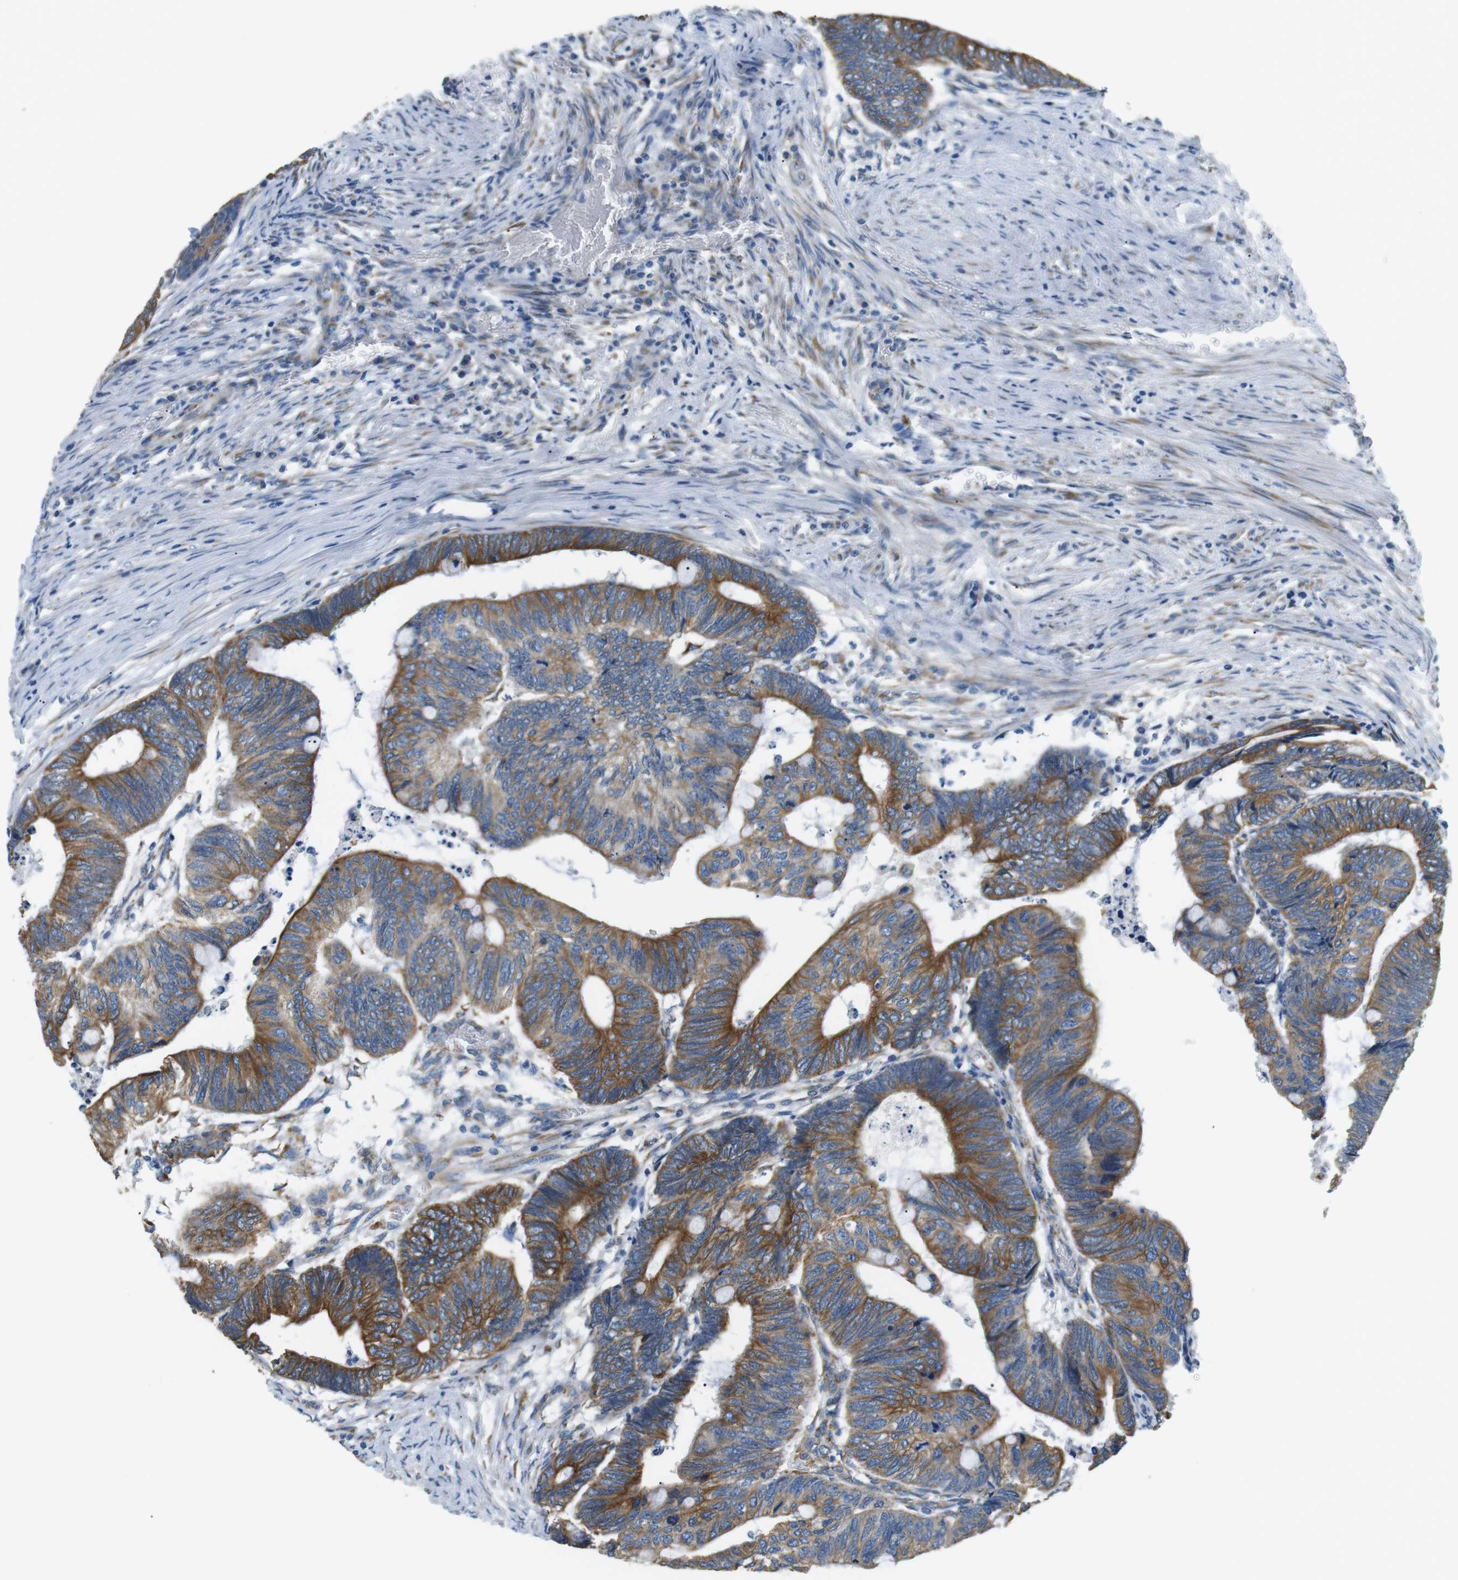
{"staining": {"intensity": "moderate", "quantity": ">75%", "location": "cytoplasmic/membranous"}, "tissue": "colorectal cancer", "cell_type": "Tumor cells", "image_type": "cancer", "snomed": [{"axis": "morphology", "description": "Normal tissue, NOS"}, {"axis": "morphology", "description": "Adenocarcinoma, NOS"}, {"axis": "topography", "description": "Rectum"}, {"axis": "topography", "description": "Peripheral nerve tissue"}], "caption": "Tumor cells display medium levels of moderate cytoplasmic/membranous positivity in approximately >75% of cells in colorectal cancer. The staining was performed using DAB (3,3'-diaminobenzidine), with brown indicating positive protein expression. Nuclei are stained blue with hematoxylin.", "gene": "UNC5CL", "patient": {"sex": "male", "age": 92}}